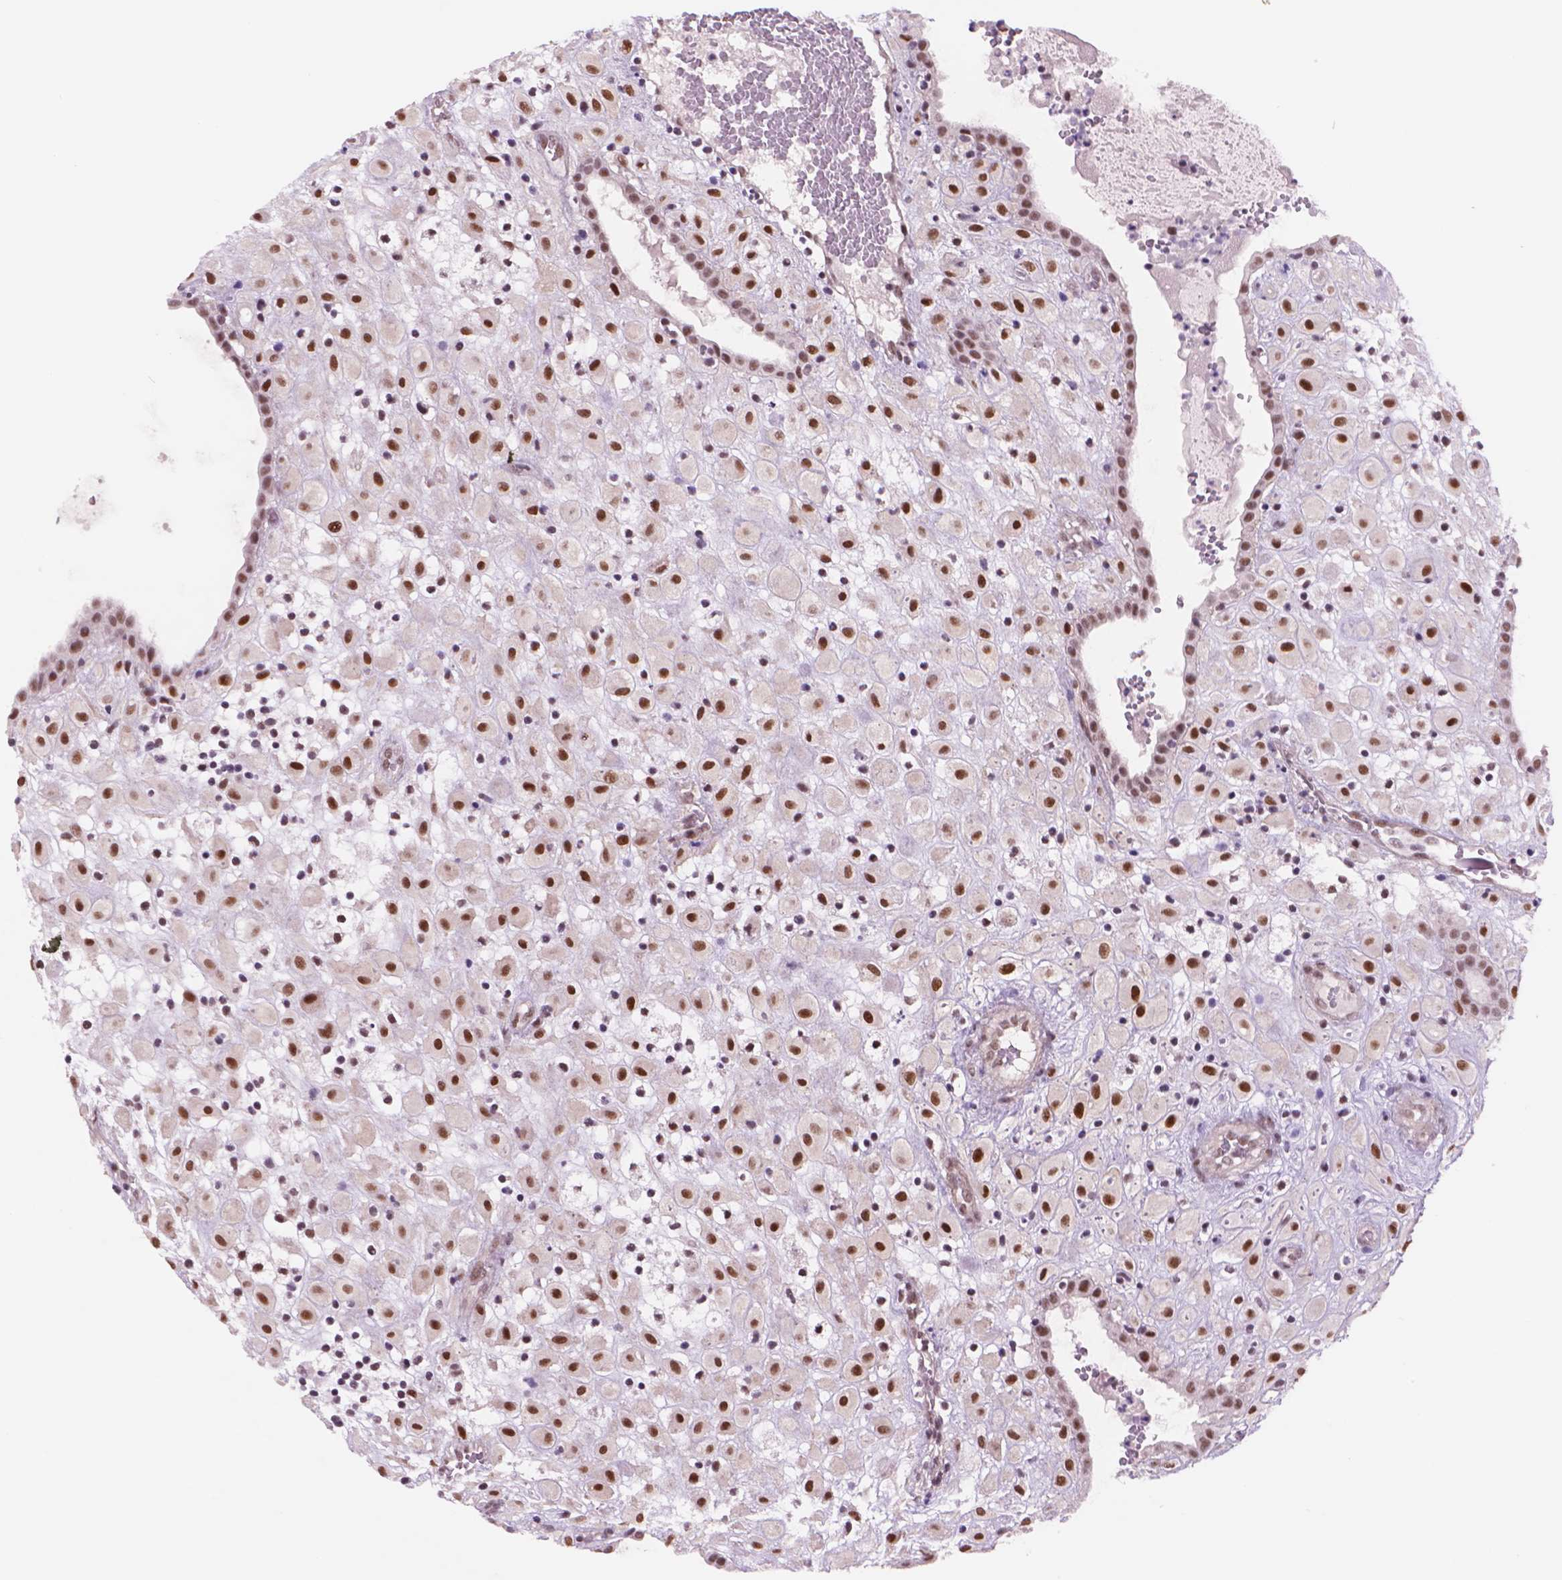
{"staining": {"intensity": "strong", "quantity": ">75%", "location": "nuclear"}, "tissue": "placenta", "cell_type": "Decidual cells", "image_type": "normal", "snomed": [{"axis": "morphology", "description": "Normal tissue, NOS"}, {"axis": "topography", "description": "Placenta"}], "caption": "Strong nuclear protein positivity is identified in approximately >75% of decidual cells in placenta. The staining was performed using DAB, with brown indicating positive protein expression. Nuclei are stained blue with hematoxylin.", "gene": "POLR3D", "patient": {"sex": "female", "age": 24}}